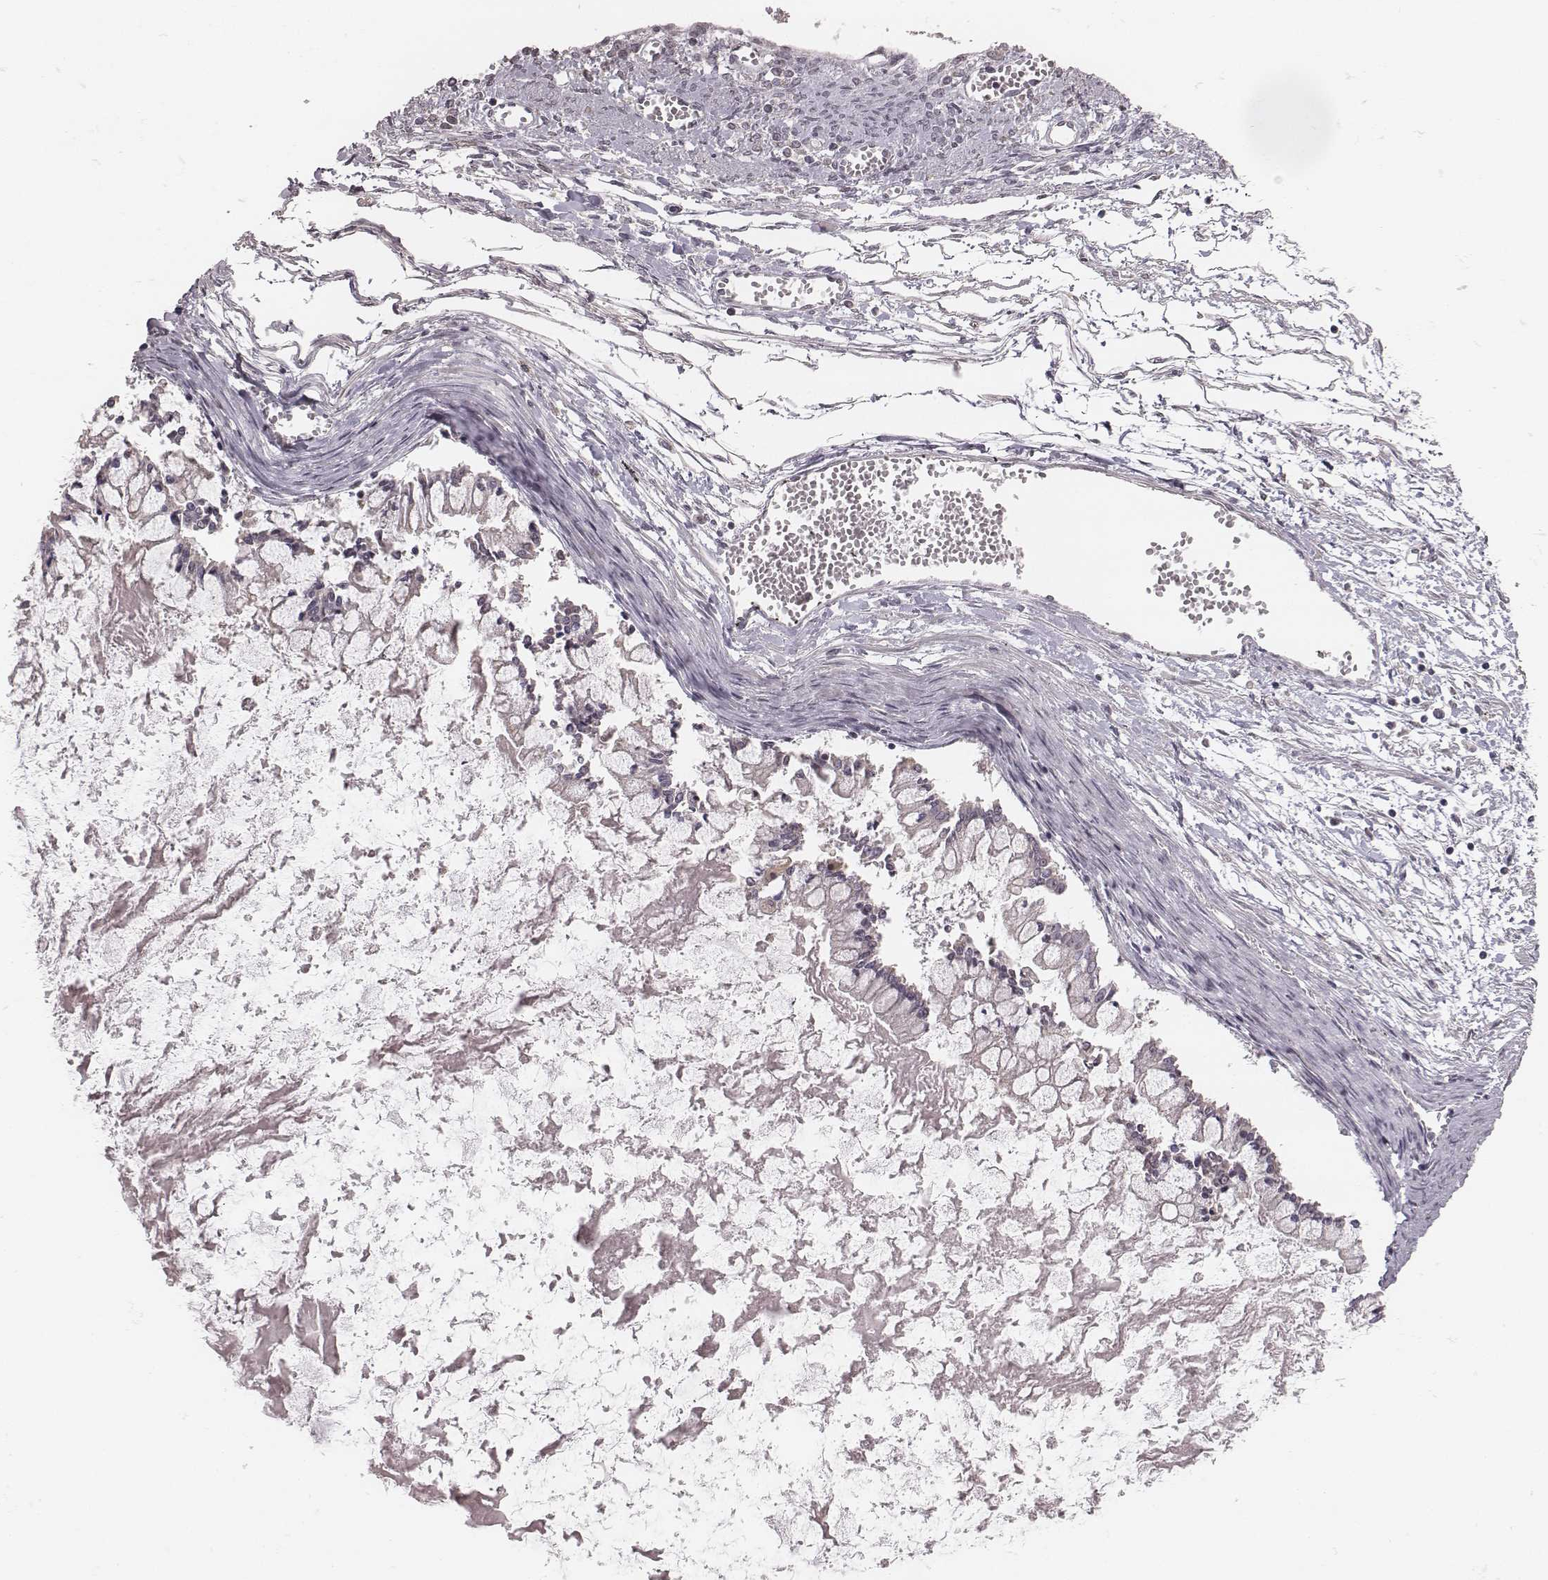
{"staining": {"intensity": "negative", "quantity": "none", "location": "none"}, "tissue": "ovarian cancer", "cell_type": "Tumor cells", "image_type": "cancer", "snomed": [{"axis": "morphology", "description": "Cystadenocarcinoma, mucinous, NOS"}, {"axis": "topography", "description": "Ovary"}], "caption": "Tumor cells show no significant staining in ovarian mucinous cystadenocarcinoma.", "gene": "SLC7A4", "patient": {"sex": "female", "age": 67}}